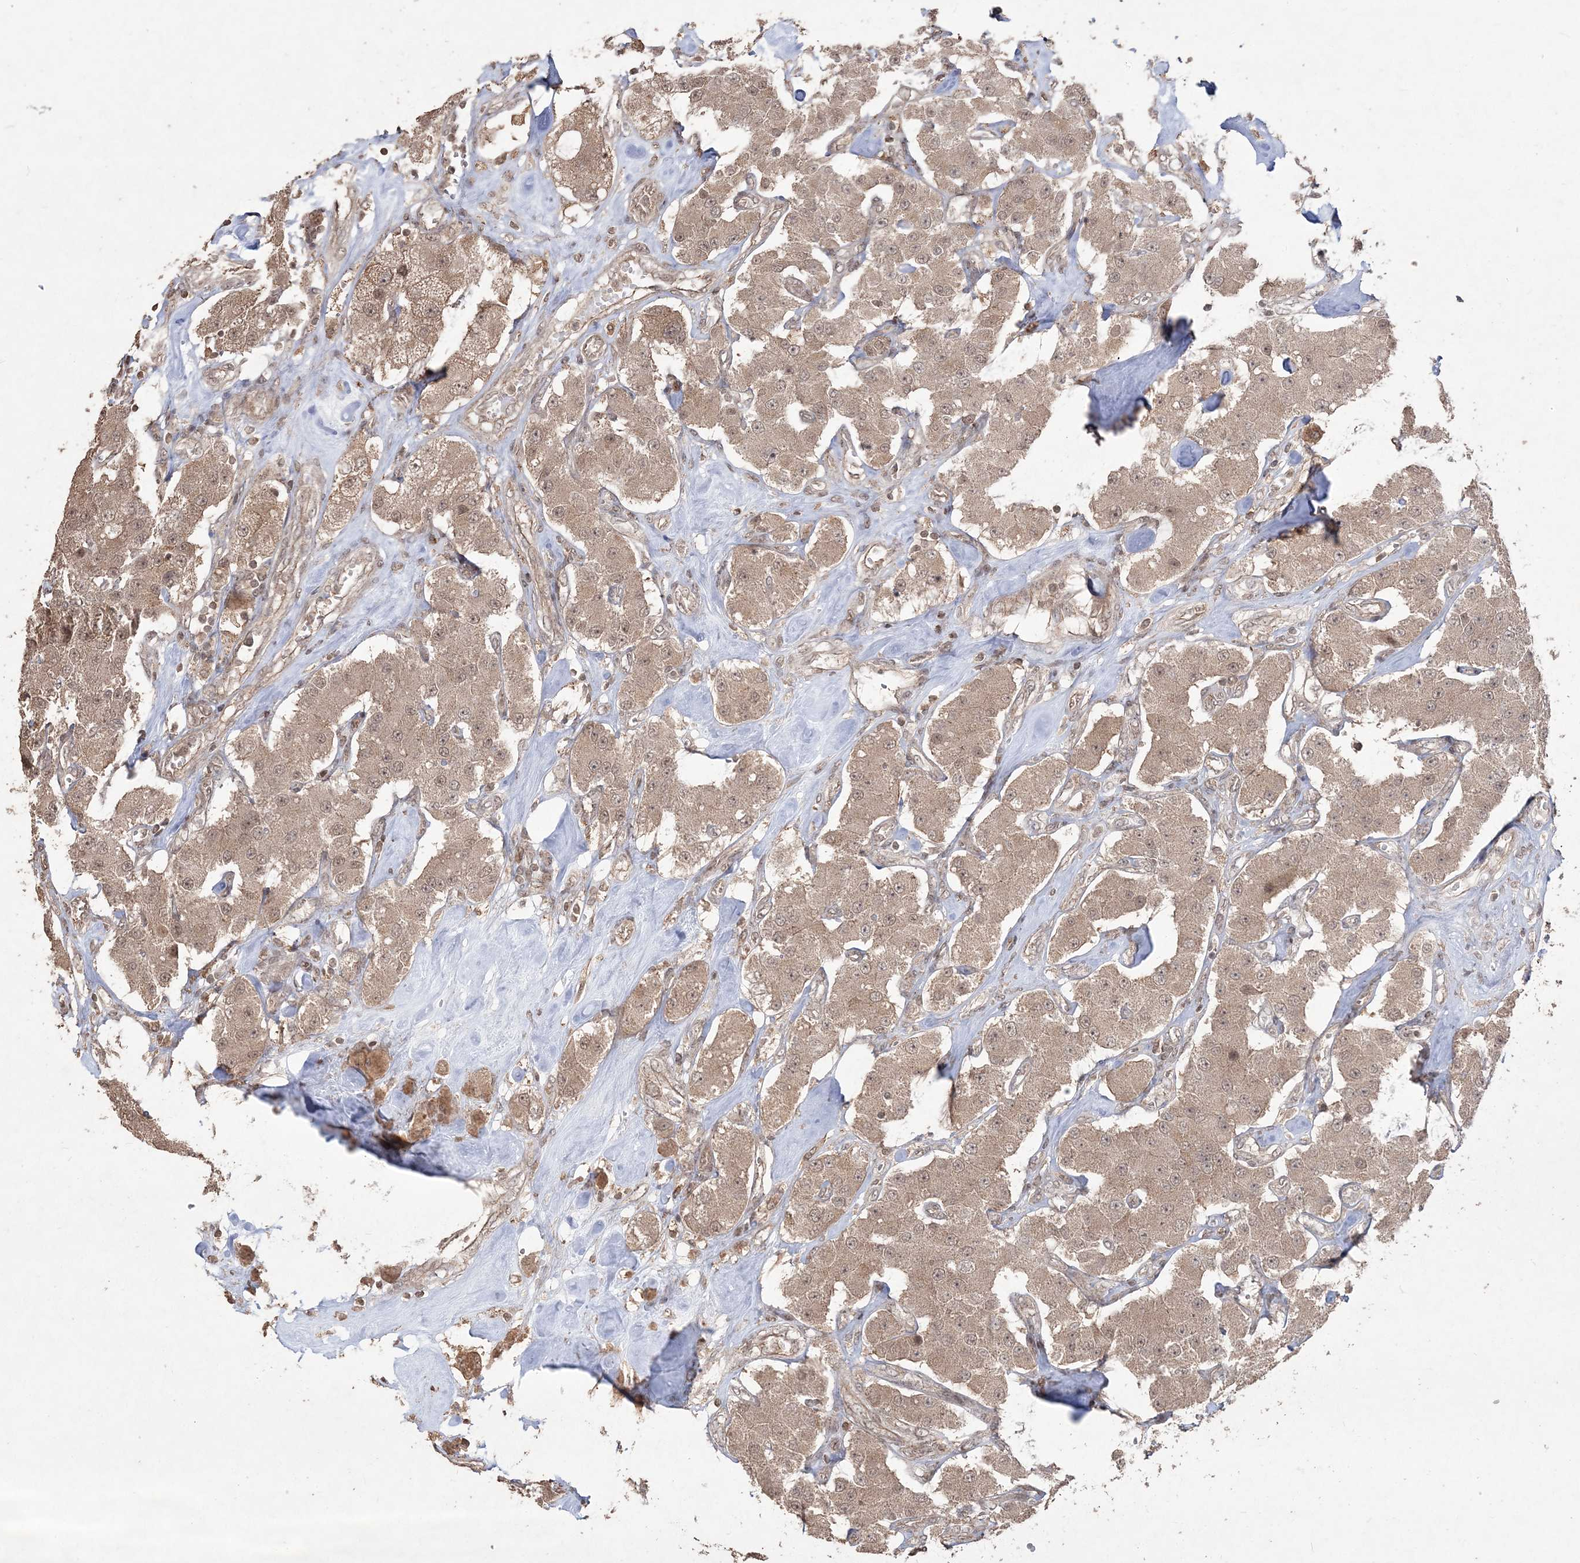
{"staining": {"intensity": "weak", "quantity": ">75%", "location": "cytoplasmic/membranous,nuclear"}, "tissue": "carcinoid", "cell_type": "Tumor cells", "image_type": "cancer", "snomed": [{"axis": "morphology", "description": "Carcinoid, malignant, NOS"}, {"axis": "topography", "description": "Pancreas"}], "caption": "Human carcinoid (malignant) stained for a protein (brown) shows weak cytoplasmic/membranous and nuclear positive positivity in approximately >75% of tumor cells.", "gene": "EHHADH", "patient": {"sex": "male", "age": 41}}